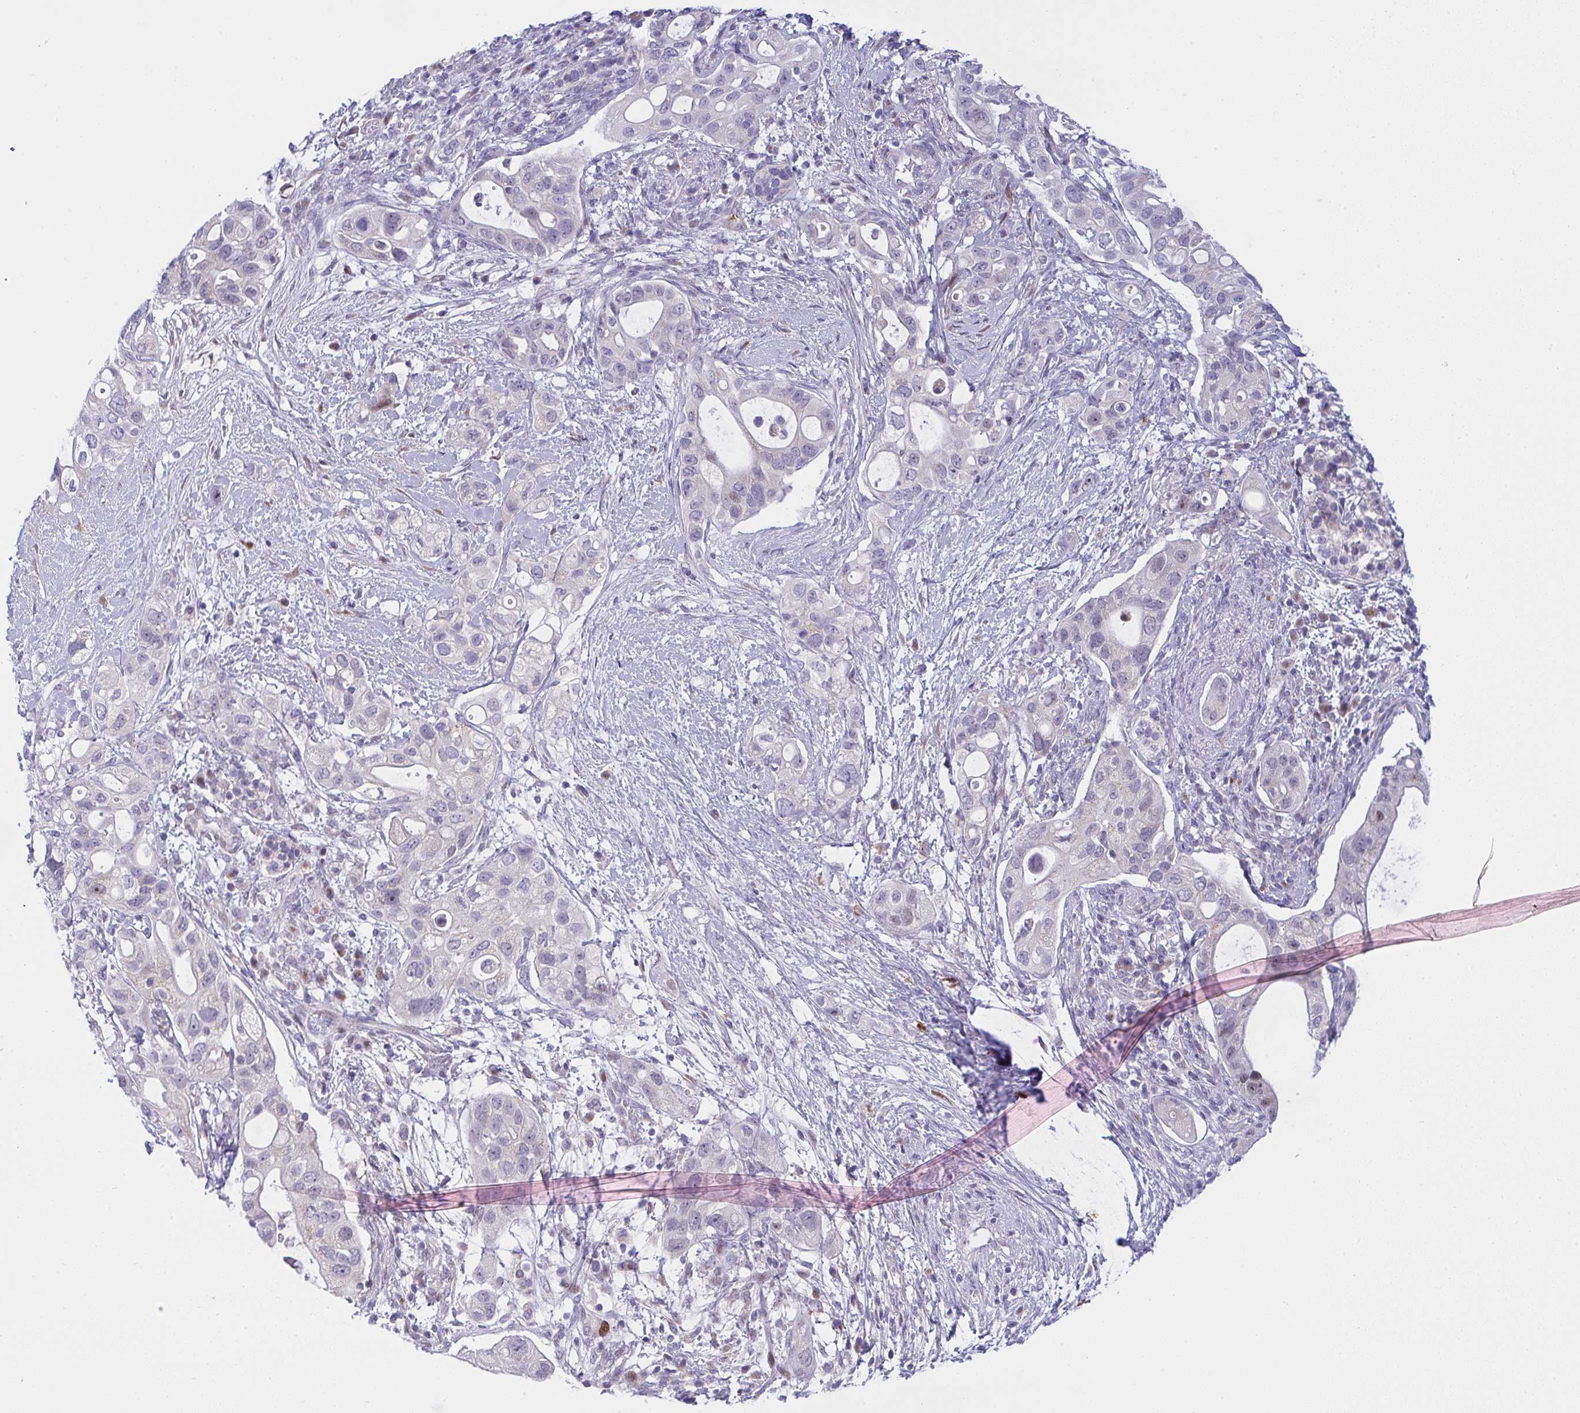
{"staining": {"intensity": "weak", "quantity": "<25%", "location": "cytoplasmic/membranous,nuclear"}, "tissue": "pancreatic cancer", "cell_type": "Tumor cells", "image_type": "cancer", "snomed": [{"axis": "morphology", "description": "Adenocarcinoma, NOS"}, {"axis": "topography", "description": "Pancreas"}], "caption": "Immunohistochemical staining of adenocarcinoma (pancreatic) demonstrates no significant positivity in tumor cells. (Brightfield microscopy of DAB (3,3'-diaminobenzidine) immunohistochemistry (IHC) at high magnification).", "gene": "ZNF554", "patient": {"sex": "female", "age": 72}}